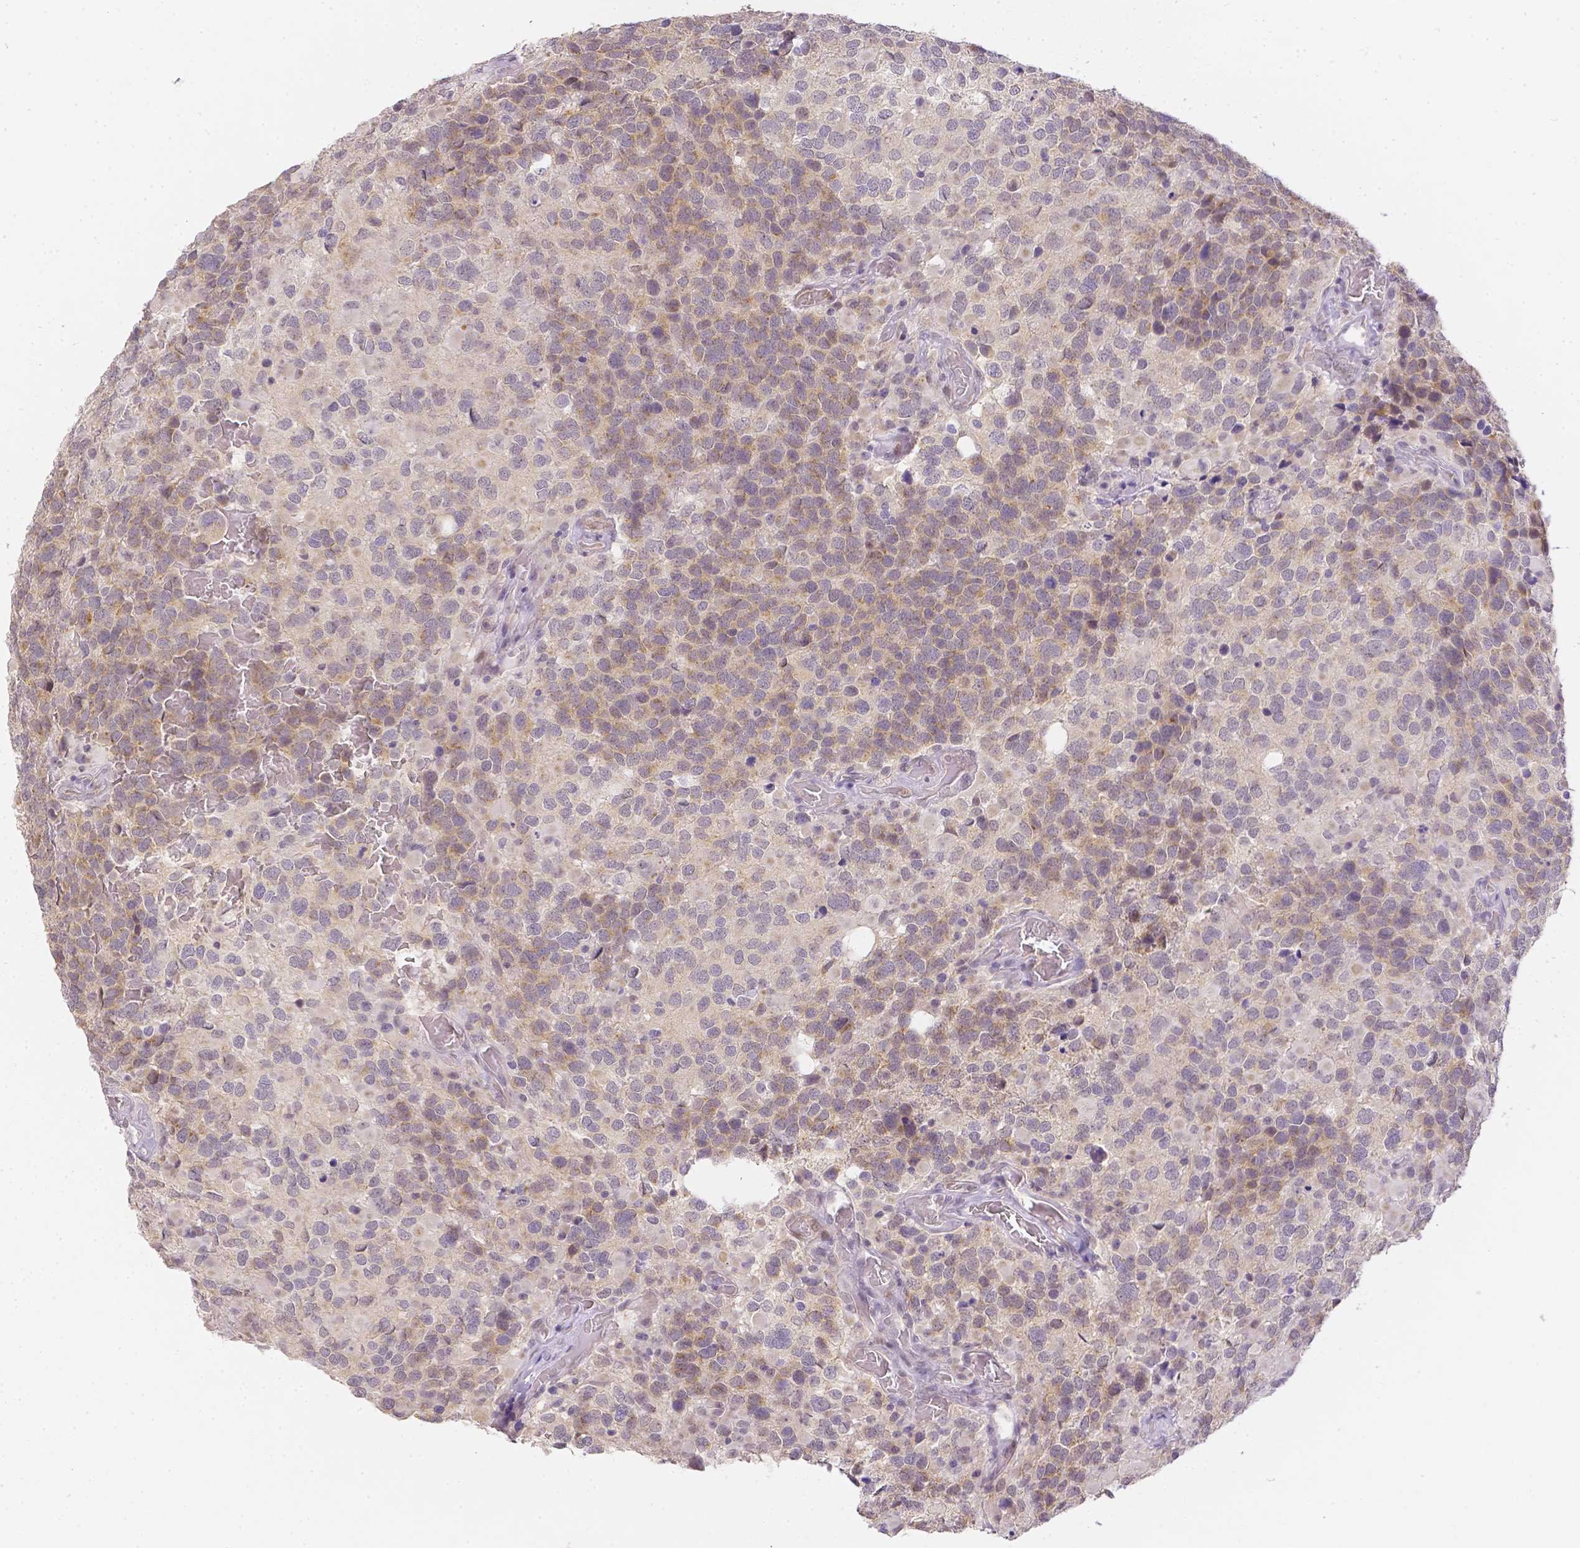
{"staining": {"intensity": "weak", "quantity": "<25%", "location": "cytoplasmic/membranous"}, "tissue": "glioma", "cell_type": "Tumor cells", "image_type": "cancer", "snomed": [{"axis": "morphology", "description": "Glioma, malignant, High grade"}, {"axis": "topography", "description": "Brain"}], "caption": "Micrograph shows no protein positivity in tumor cells of glioma tissue.", "gene": "ZNF280B", "patient": {"sex": "female", "age": 40}}